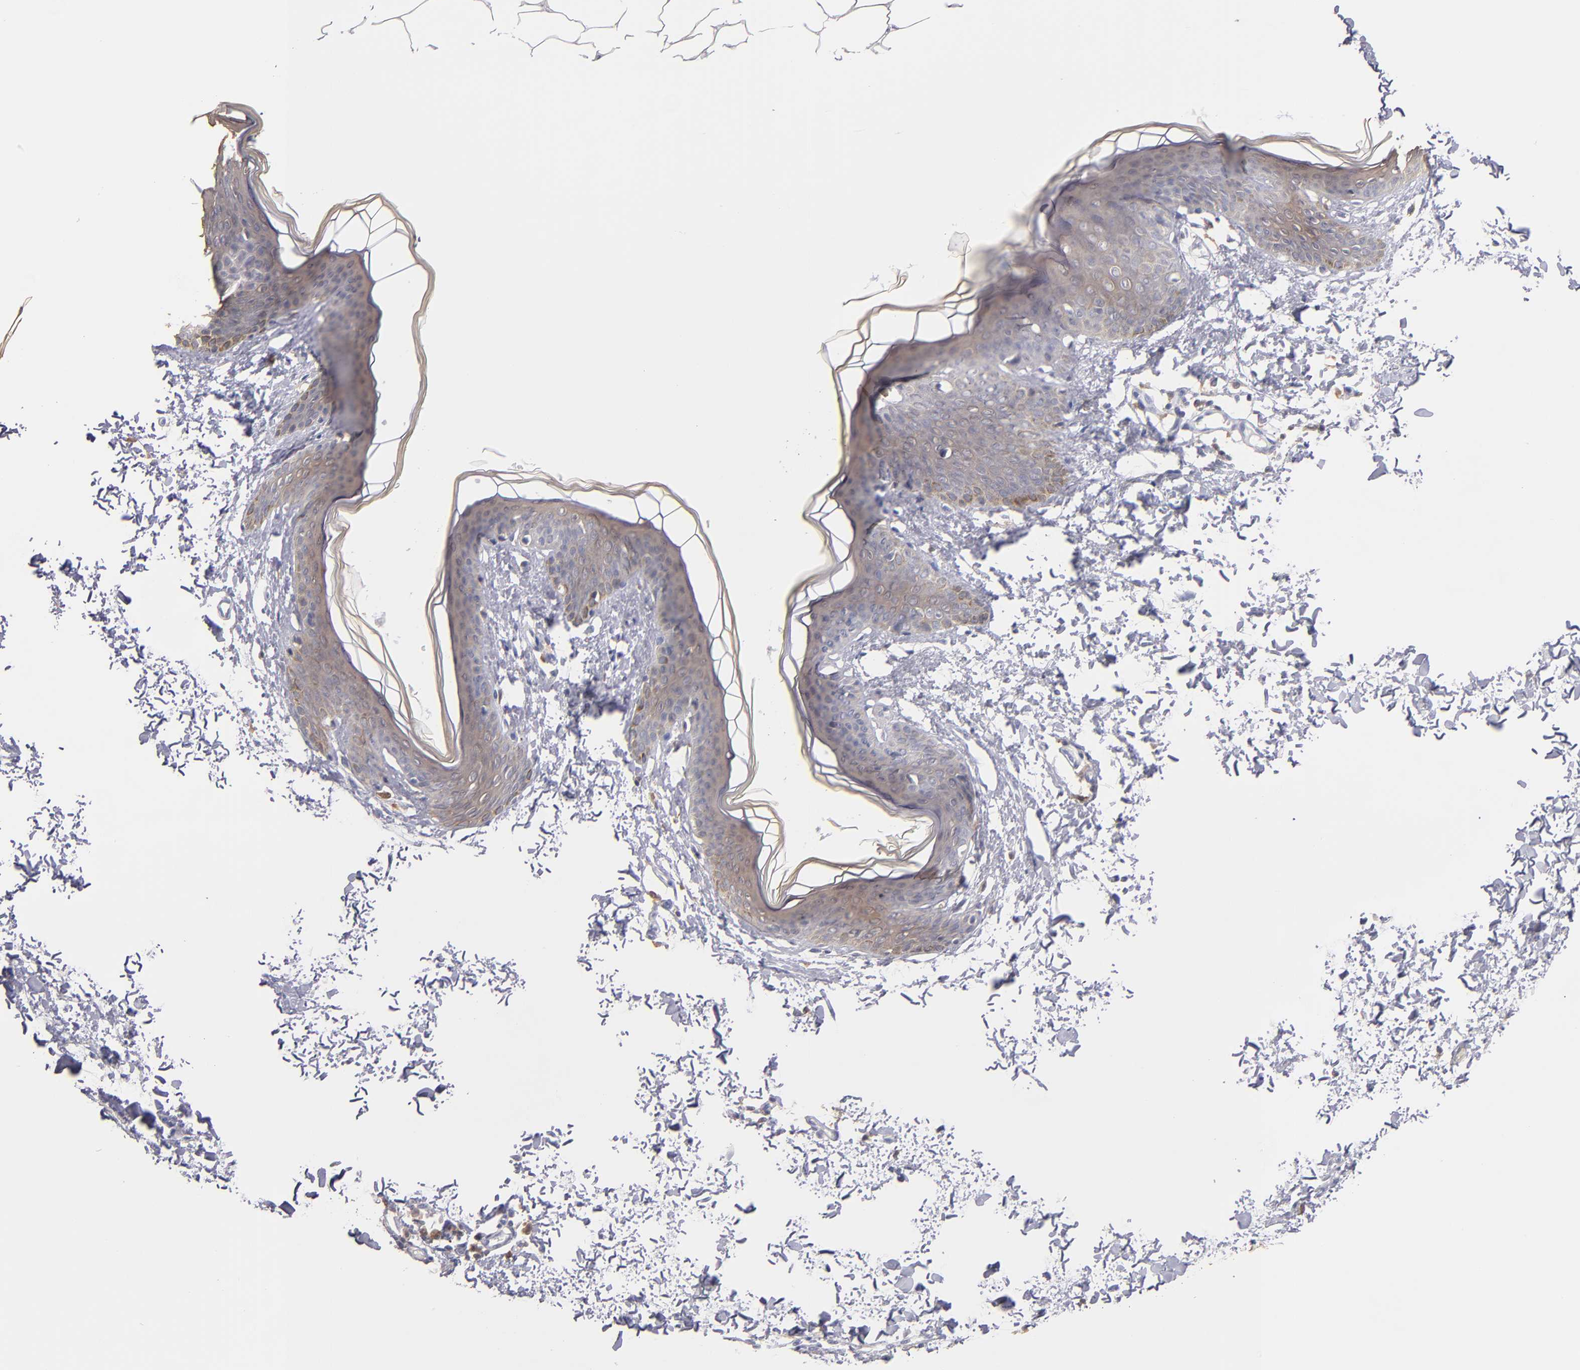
{"staining": {"intensity": "negative", "quantity": "none", "location": "none"}, "tissue": "skin", "cell_type": "Fibroblasts", "image_type": "normal", "snomed": [{"axis": "morphology", "description": "Normal tissue, NOS"}, {"axis": "topography", "description": "Skin"}], "caption": "Immunohistochemical staining of benign skin shows no significant expression in fibroblasts.", "gene": "PRKCD", "patient": {"sex": "female", "age": 17}}